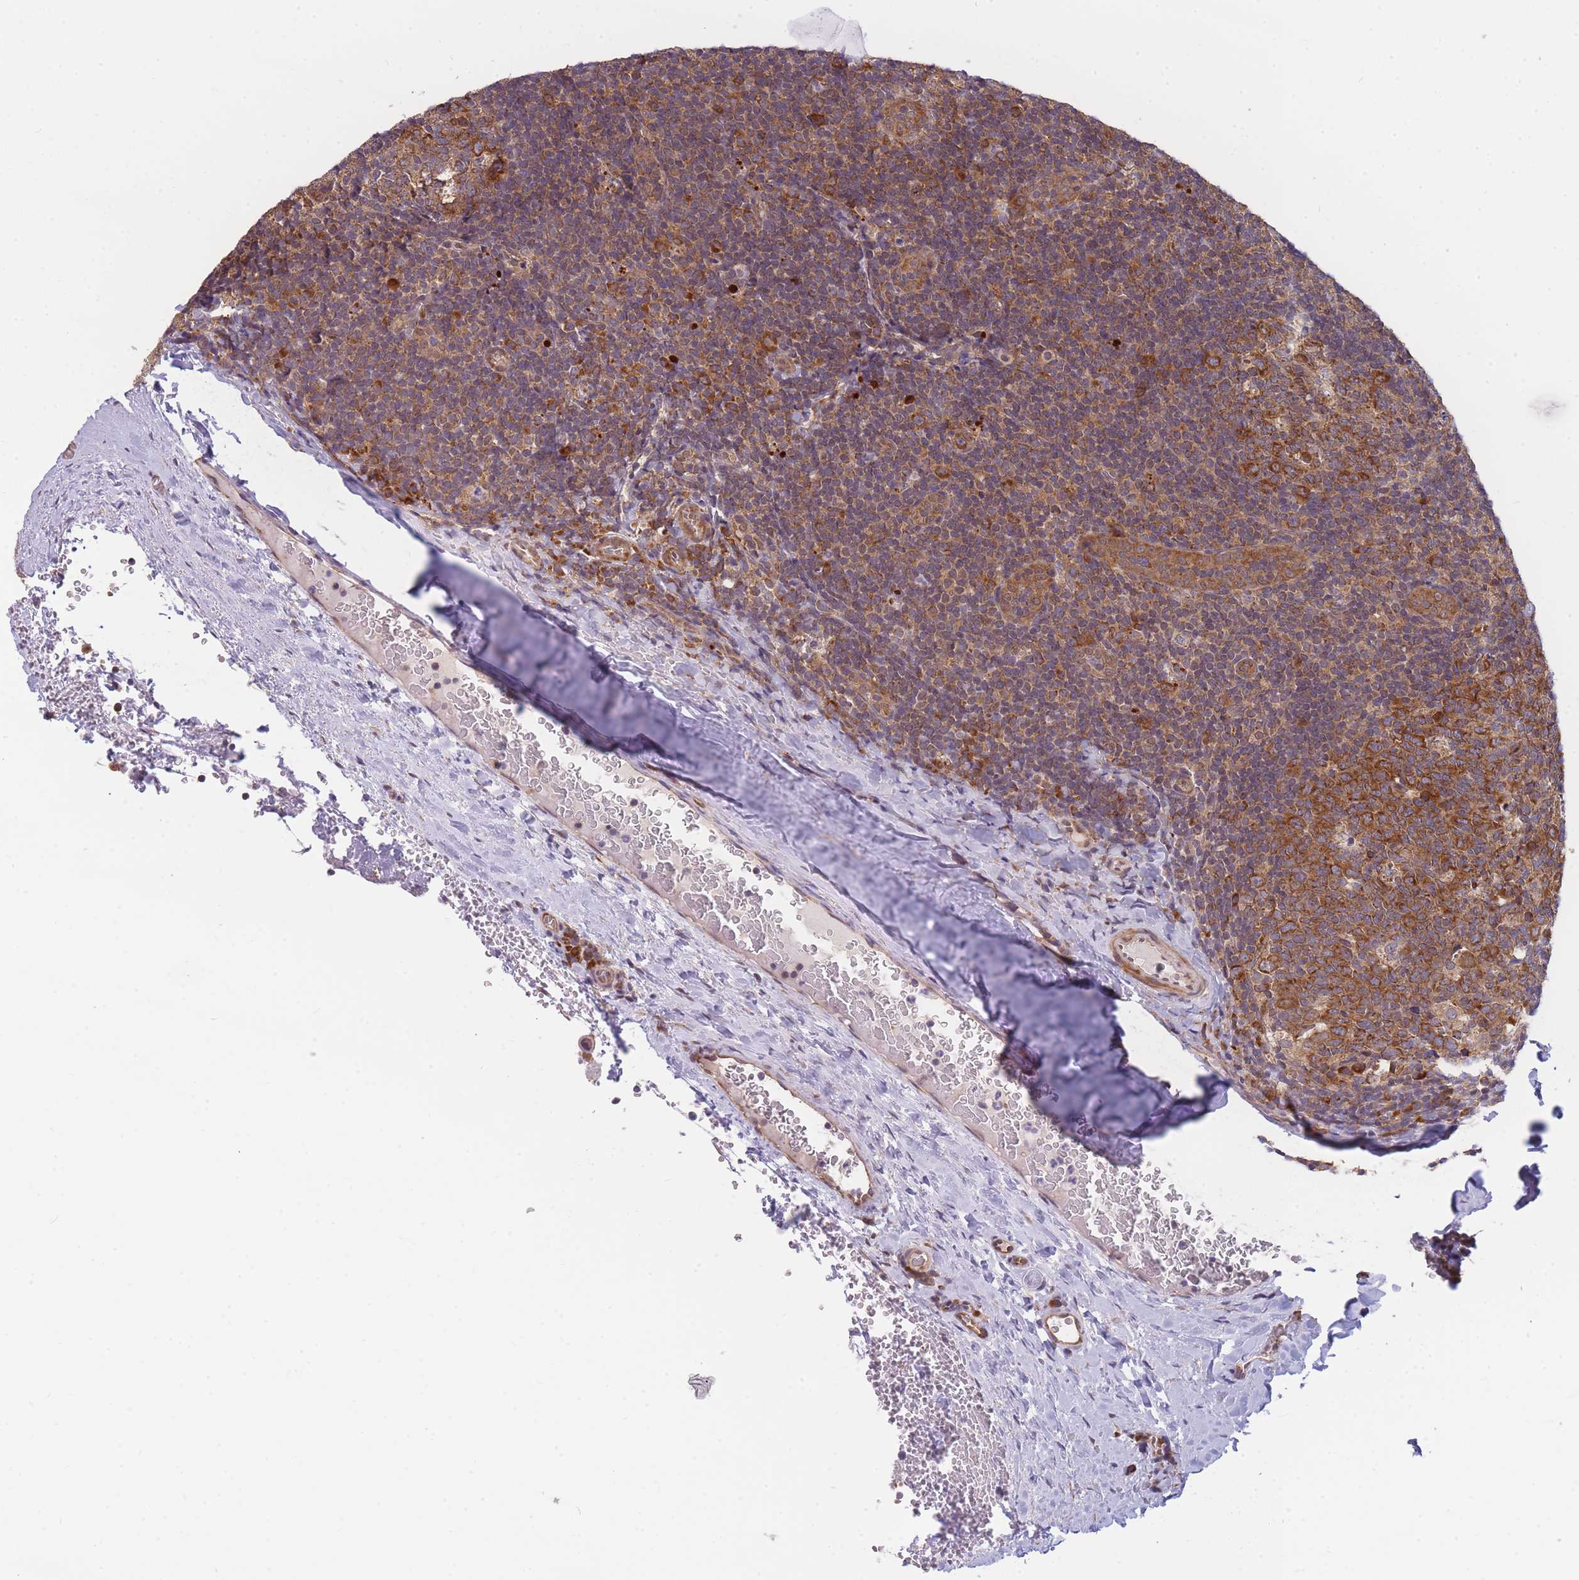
{"staining": {"intensity": "strong", "quantity": "25%-75%", "location": "cytoplasmic/membranous"}, "tissue": "tonsil", "cell_type": "Germinal center cells", "image_type": "normal", "snomed": [{"axis": "morphology", "description": "Normal tissue, NOS"}, {"axis": "topography", "description": "Tonsil"}], "caption": "Immunohistochemical staining of unremarkable human tonsil demonstrates high levels of strong cytoplasmic/membranous expression in approximately 25%-75% of germinal center cells.", "gene": "ENSG00000276345", "patient": {"sex": "male", "age": 17}}